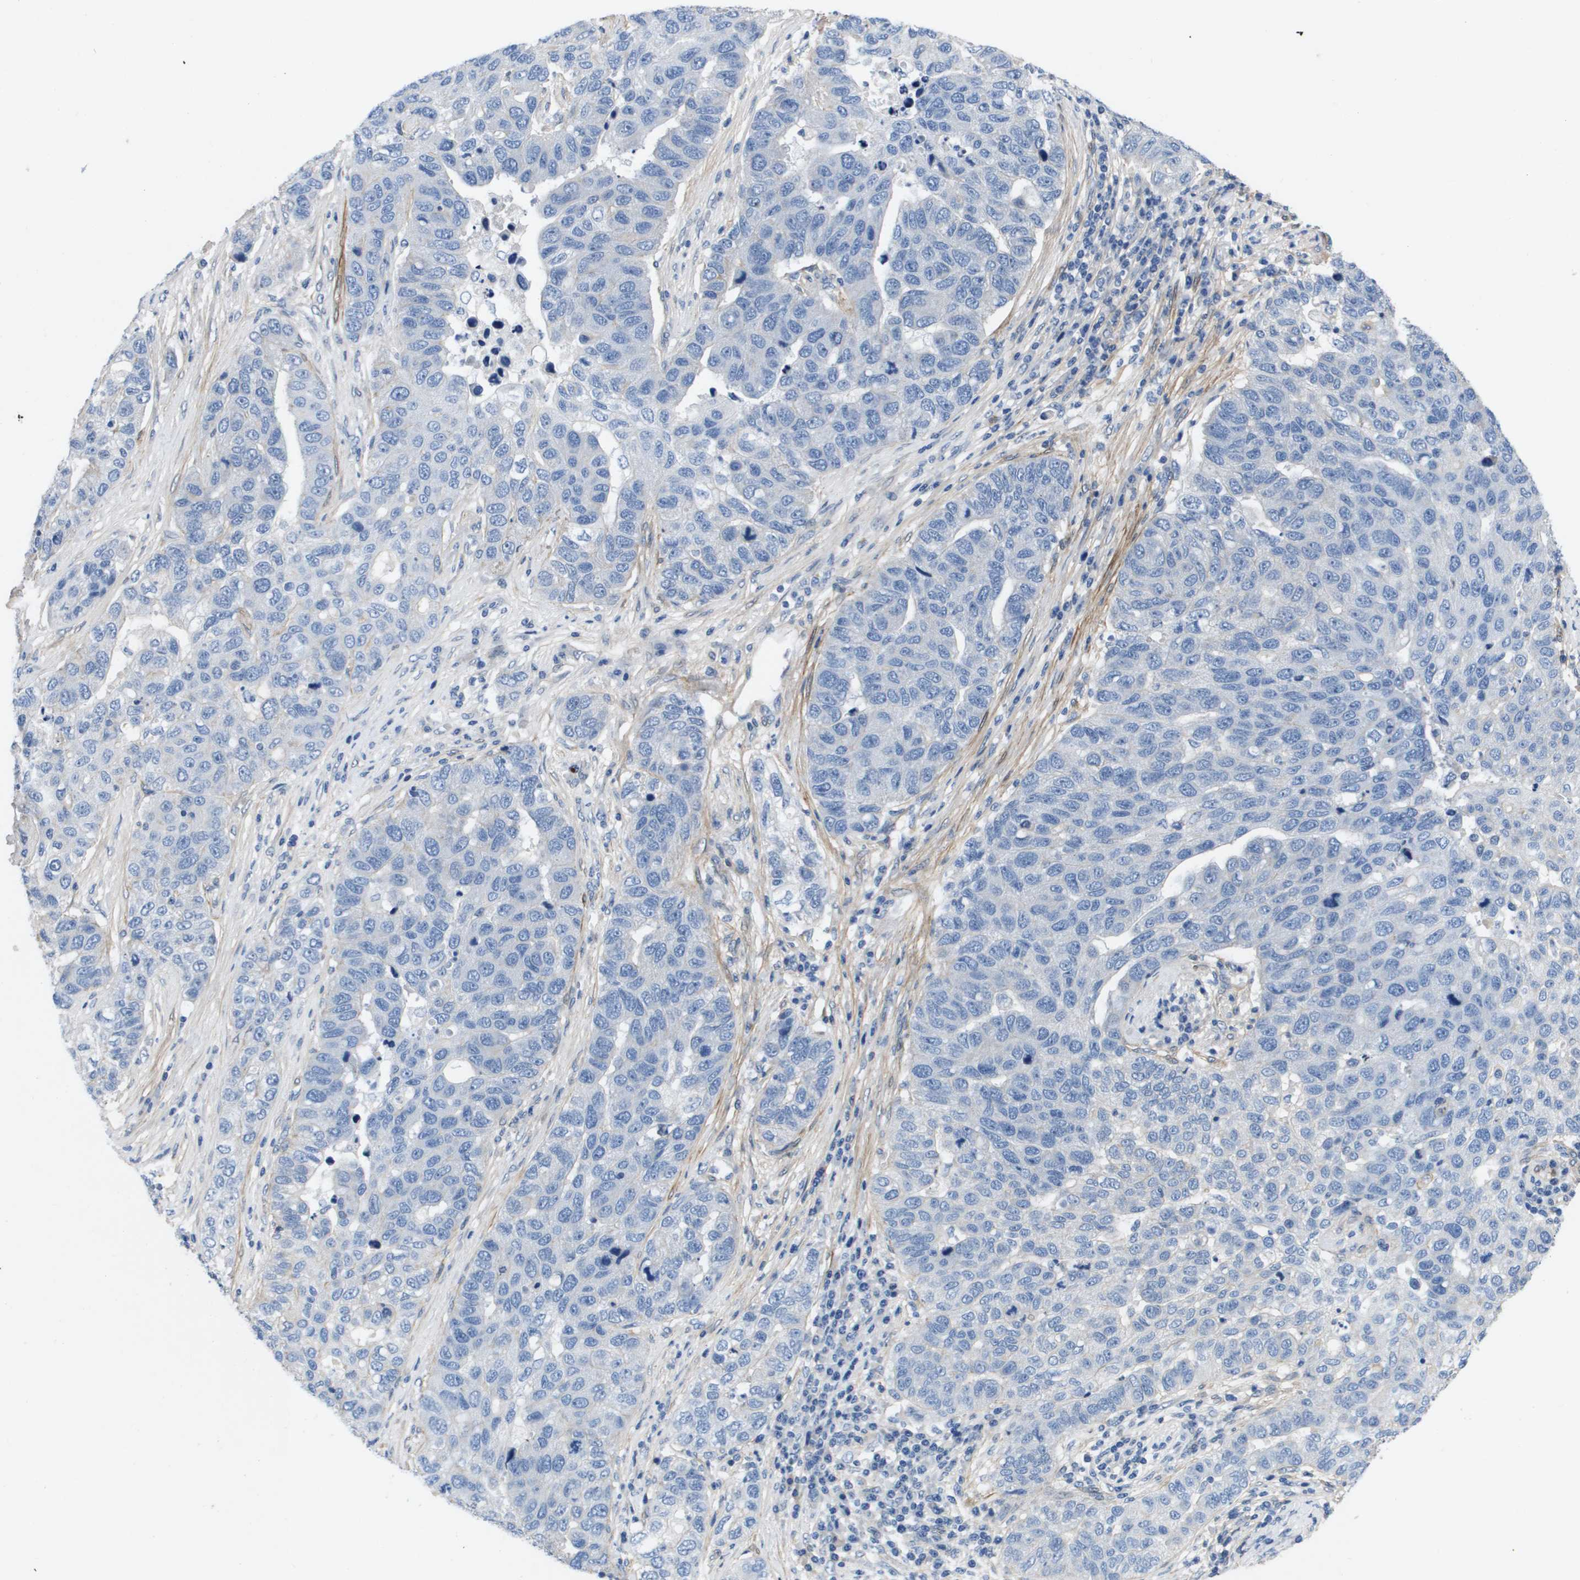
{"staining": {"intensity": "negative", "quantity": "none", "location": "none"}, "tissue": "pancreatic cancer", "cell_type": "Tumor cells", "image_type": "cancer", "snomed": [{"axis": "morphology", "description": "Adenocarcinoma, NOS"}, {"axis": "topography", "description": "Pancreas"}], "caption": "There is no significant staining in tumor cells of pancreatic cancer (adenocarcinoma).", "gene": "LPP", "patient": {"sex": "female", "age": 61}}